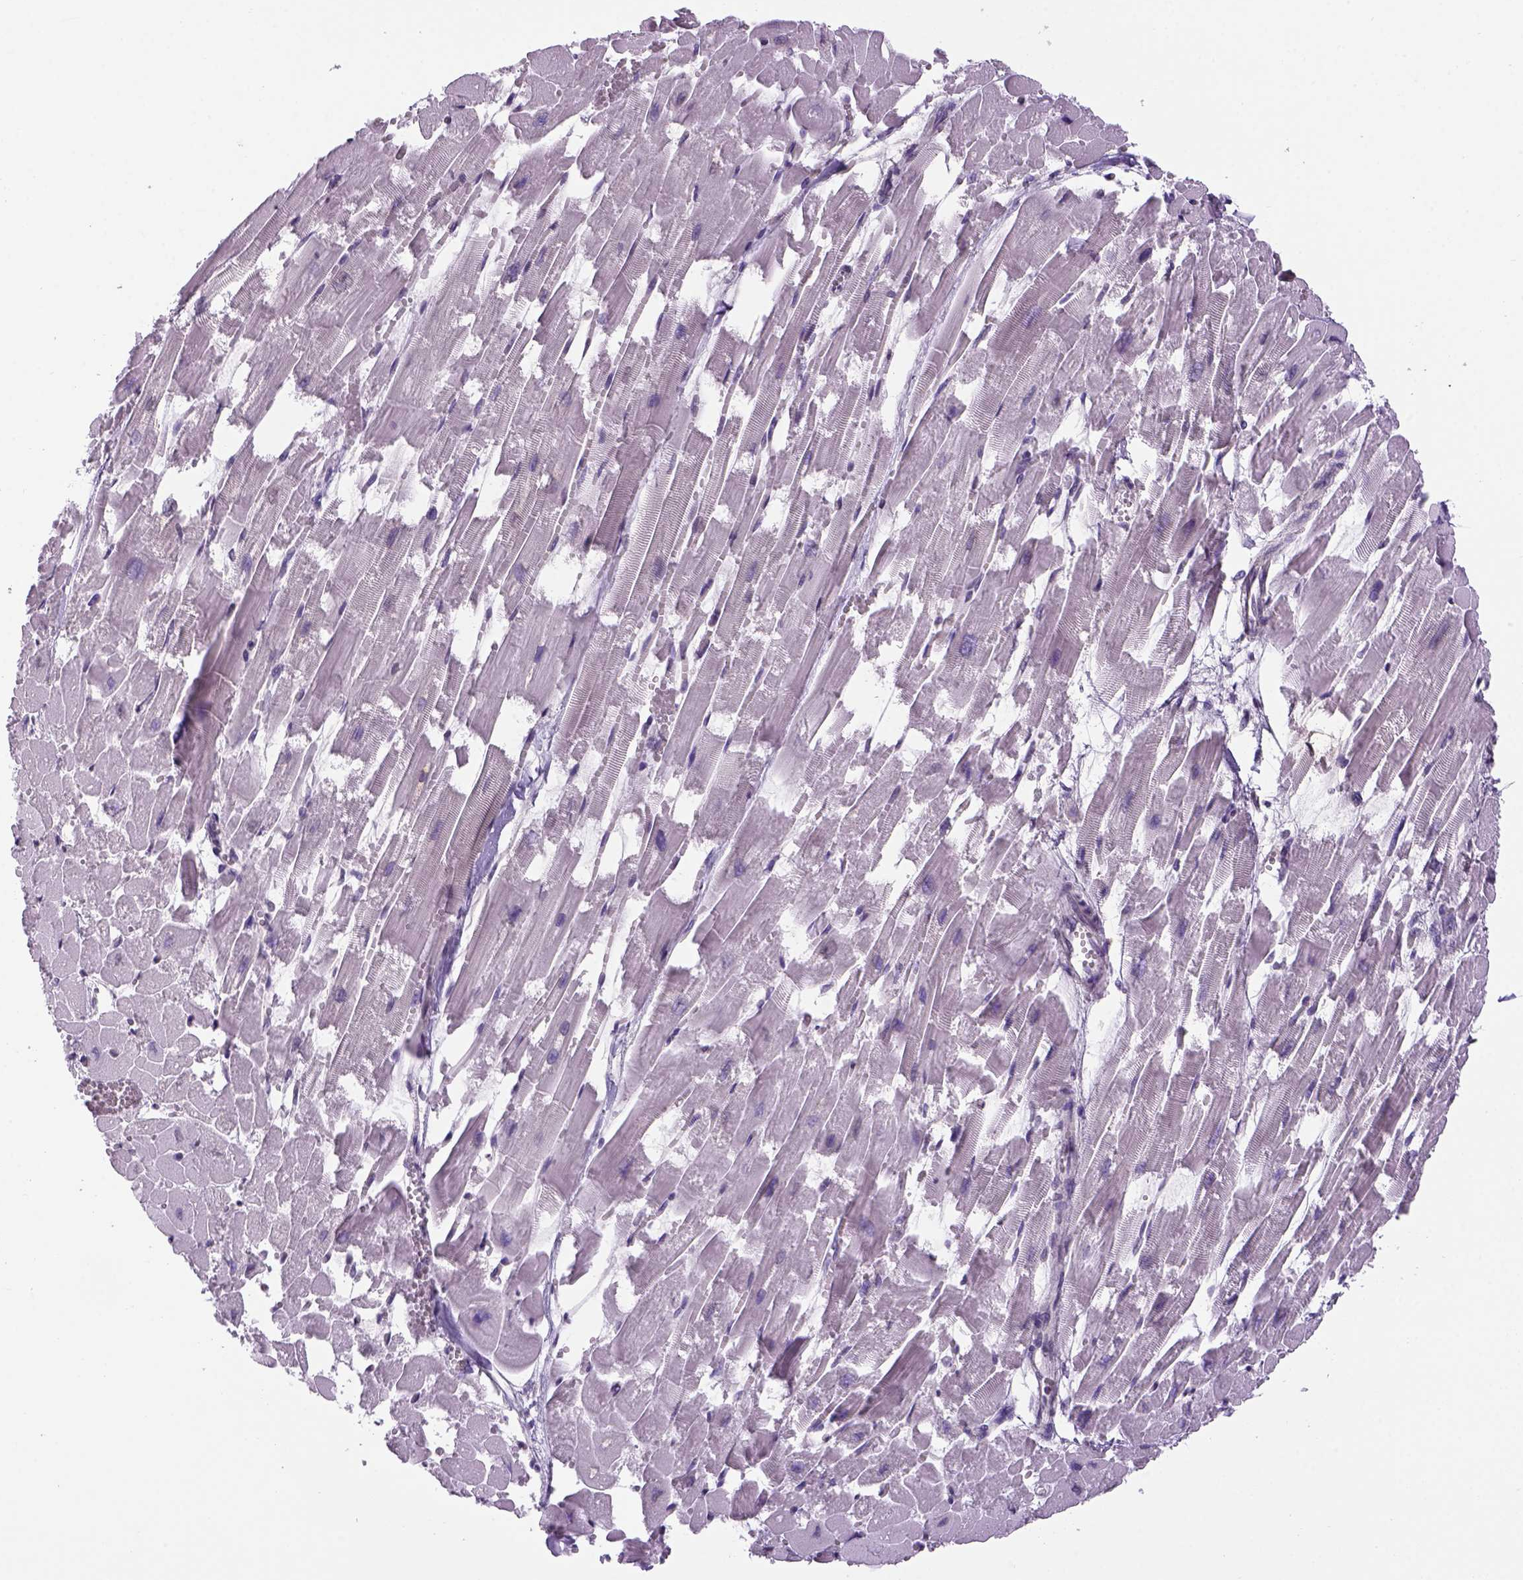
{"staining": {"intensity": "negative", "quantity": "none", "location": "none"}, "tissue": "heart muscle", "cell_type": "Cardiomyocytes", "image_type": "normal", "snomed": [{"axis": "morphology", "description": "Normal tissue, NOS"}, {"axis": "topography", "description": "Heart"}], "caption": "Cardiomyocytes are negative for brown protein staining in benign heart muscle. The staining was performed using DAB to visualize the protein expression in brown, while the nuclei were stained in blue with hematoxylin (Magnification: 20x).", "gene": "PRRT1", "patient": {"sex": "female", "age": 52}}